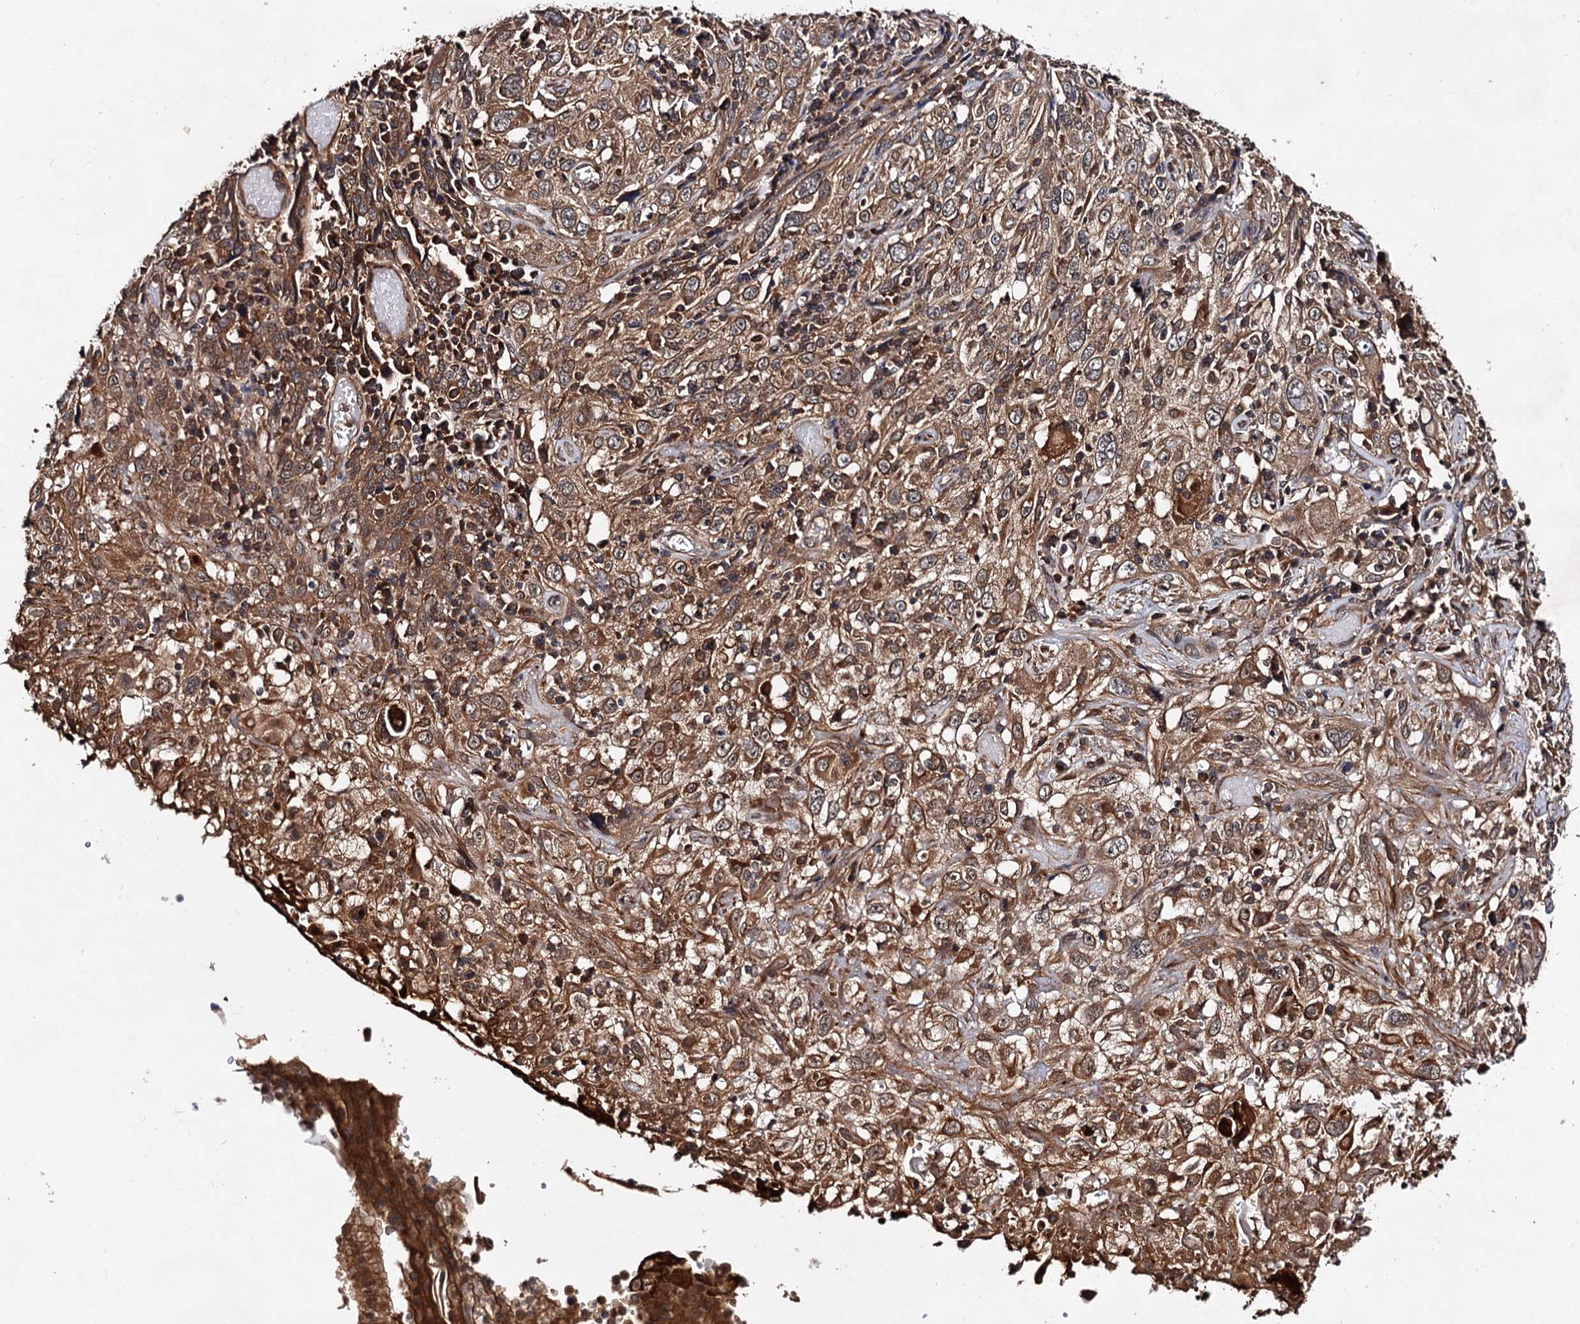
{"staining": {"intensity": "moderate", "quantity": ">75%", "location": "cytoplasmic/membranous"}, "tissue": "cervical cancer", "cell_type": "Tumor cells", "image_type": "cancer", "snomed": [{"axis": "morphology", "description": "Squamous cell carcinoma, NOS"}, {"axis": "topography", "description": "Cervix"}], "caption": "A brown stain shows moderate cytoplasmic/membranous positivity of a protein in cervical squamous cell carcinoma tumor cells. (IHC, brightfield microscopy, high magnification).", "gene": "TEX9", "patient": {"sex": "female", "age": 46}}